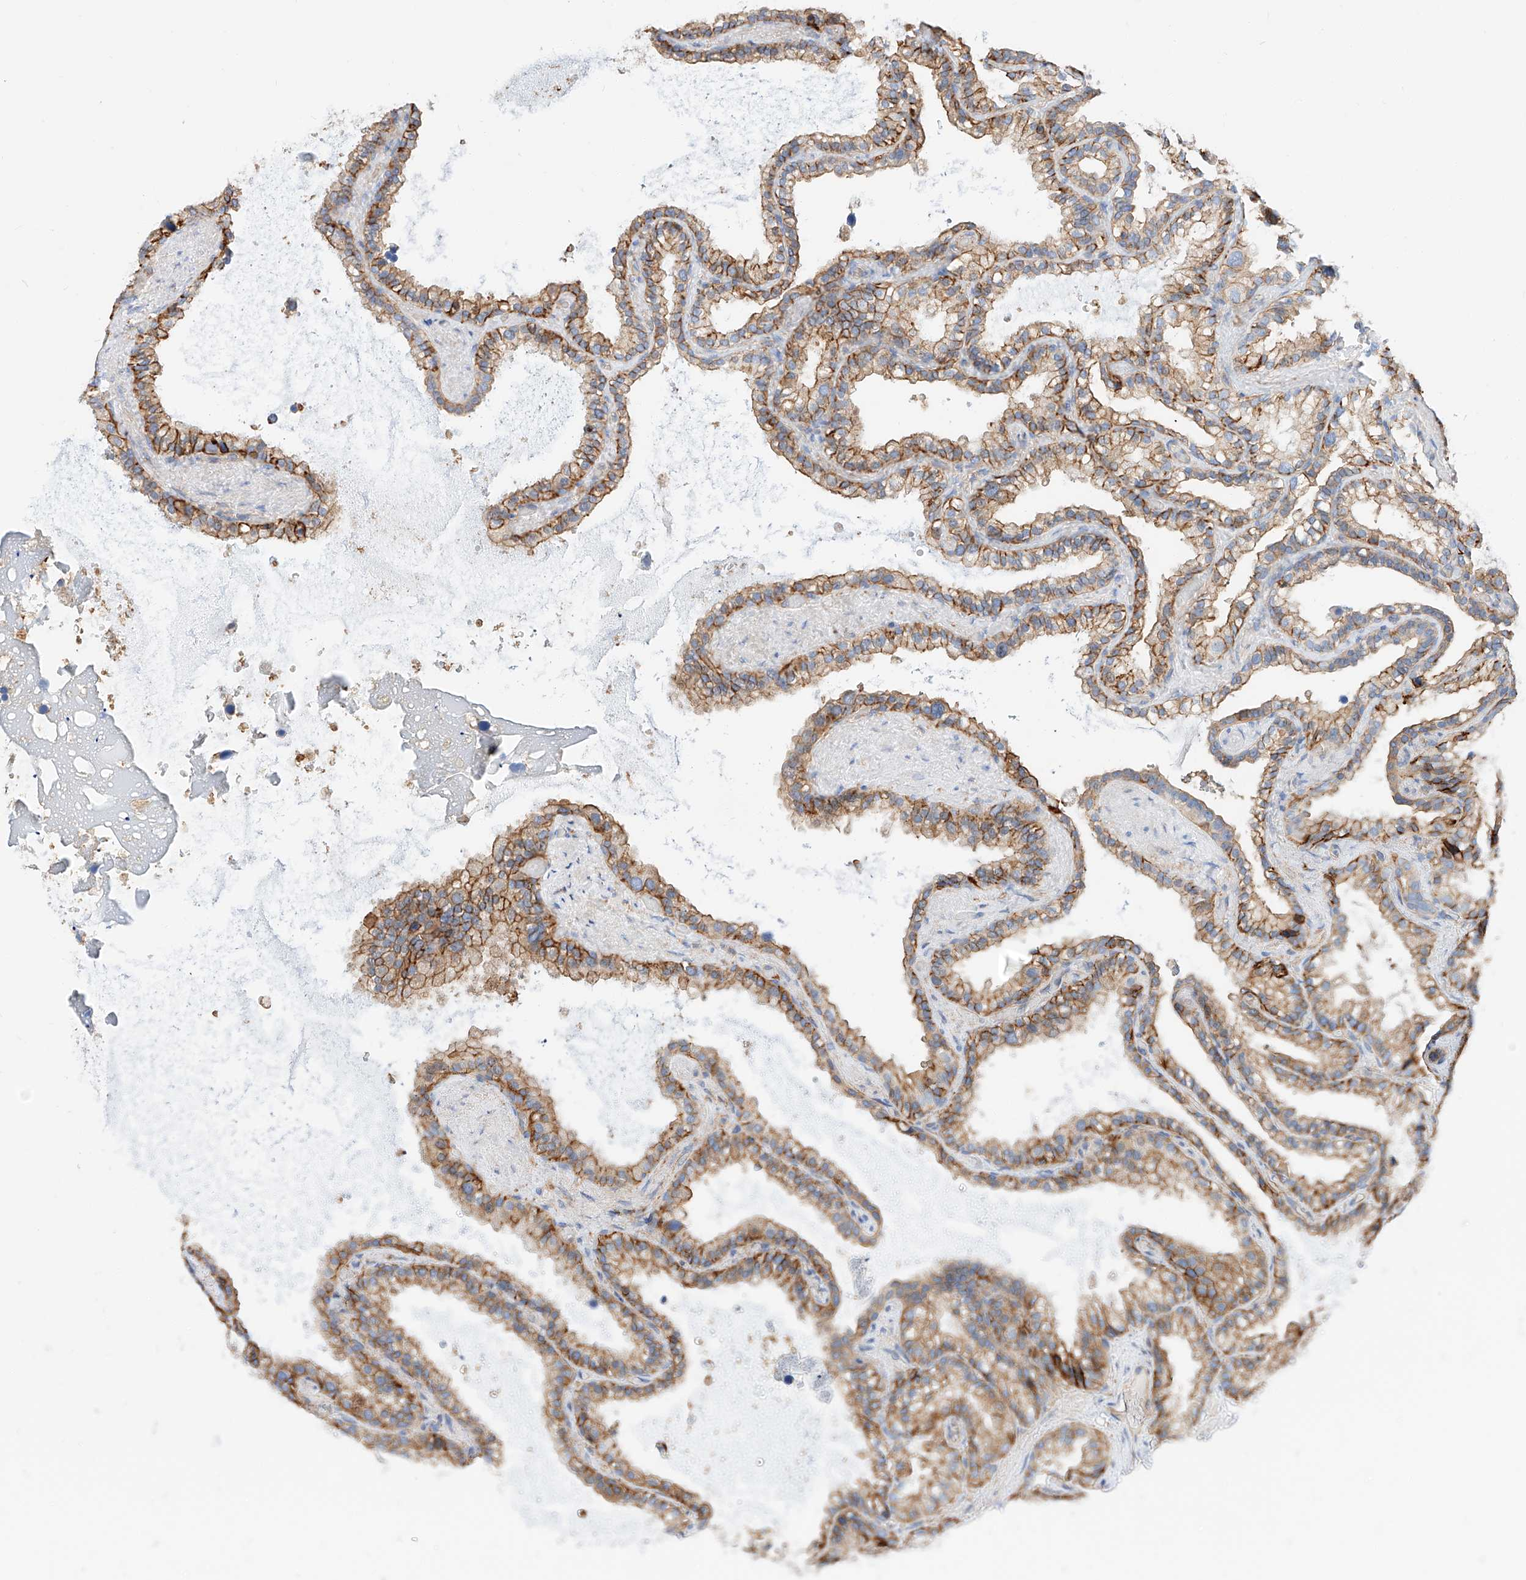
{"staining": {"intensity": "moderate", "quantity": ">75%", "location": "cytoplasmic/membranous"}, "tissue": "seminal vesicle", "cell_type": "Glandular cells", "image_type": "normal", "snomed": [{"axis": "morphology", "description": "Normal tissue, NOS"}, {"axis": "topography", "description": "Prostate"}, {"axis": "topography", "description": "Seminal veicle"}], "caption": "Moderate cytoplasmic/membranous positivity for a protein is present in about >75% of glandular cells of normal seminal vesicle using IHC.", "gene": "ENSG00000259132", "patient": {"sex": "male", "age": 68}}